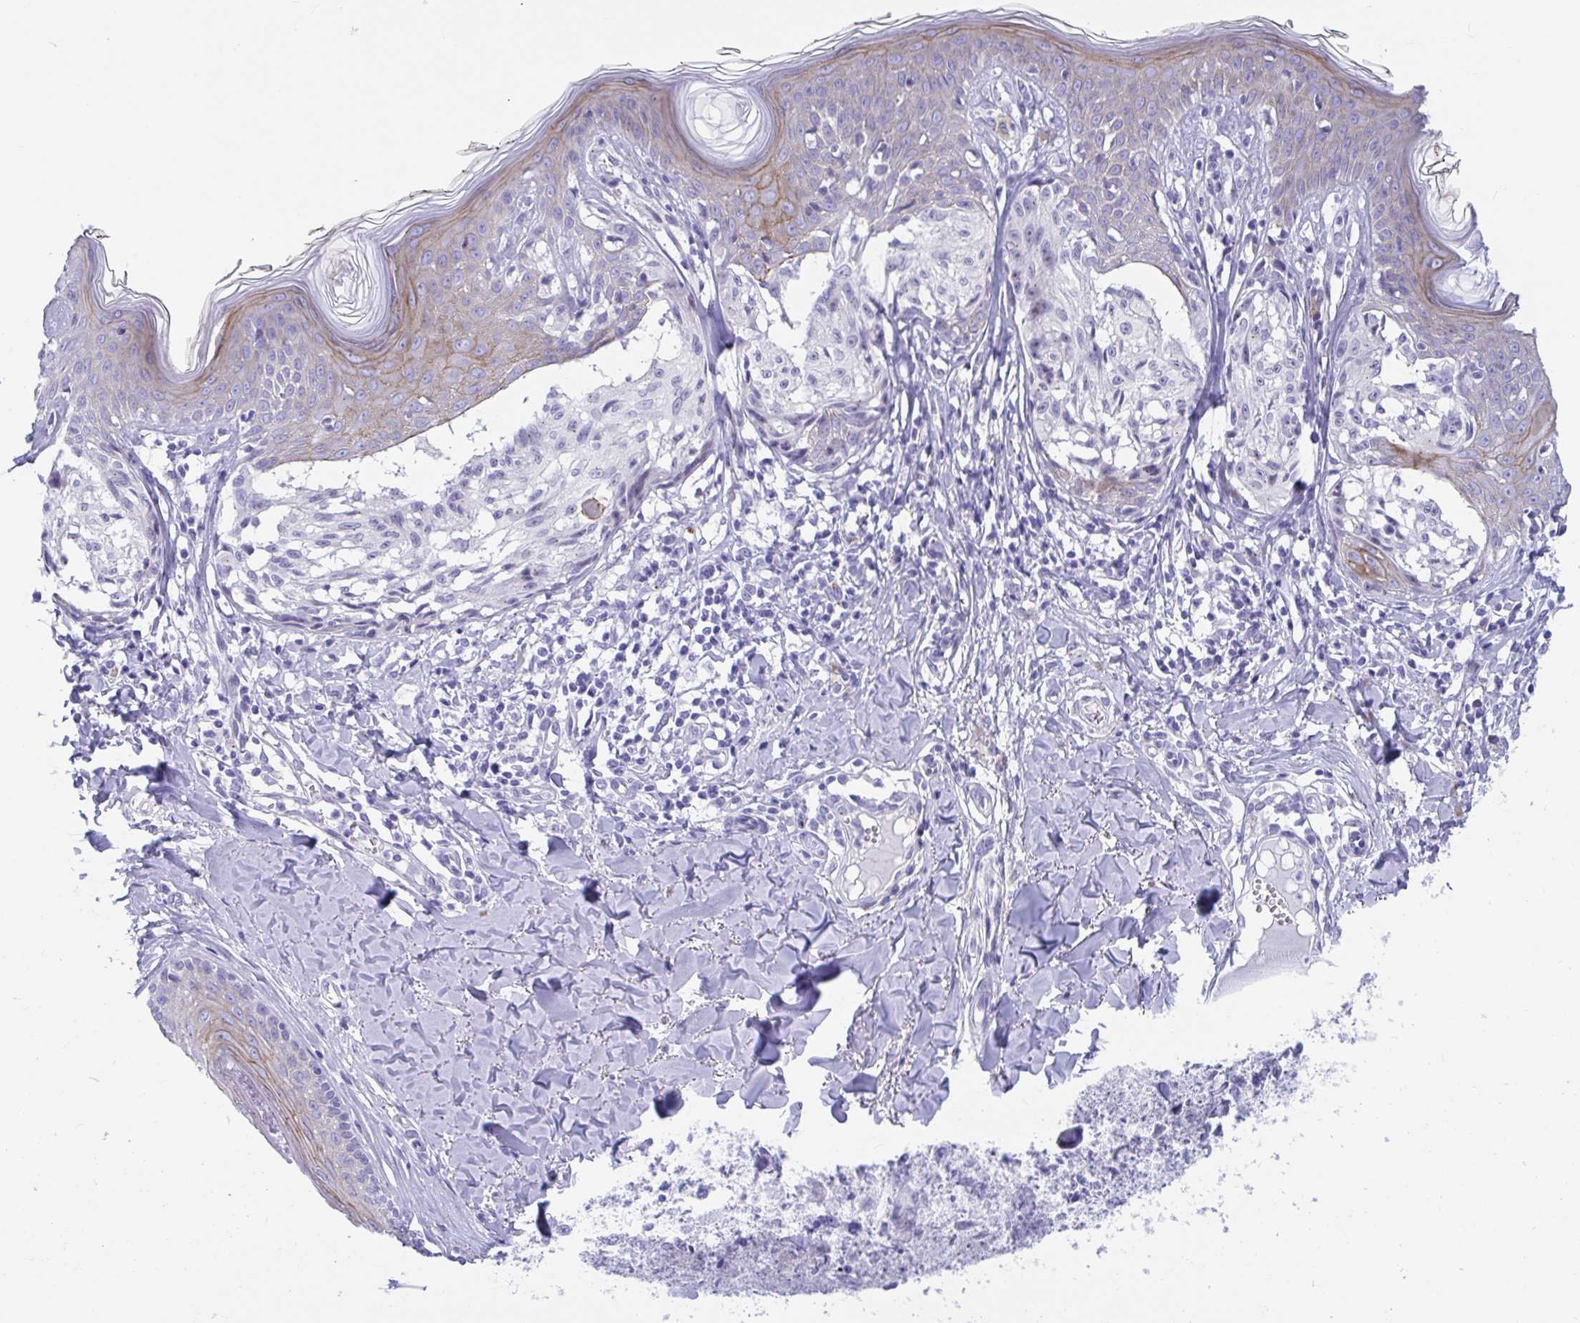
{"staining": {"intensity": "negative", "quantity": "none", "location": "none"}, "tissue": "melanoma", "cell_type": "Tumor cells", "image_type": "cancer", "snomed": [{"axis": "morphology", "description": "Malignant melanoma, NOS"}, {"axis": "topography", "description": "Skin"}], "caption": "Photomicrograph shows no significant protein staining in tumor cells of melanoma.", "gene": "TTC30B", "patient": {"sex": "female", "age": 43}}